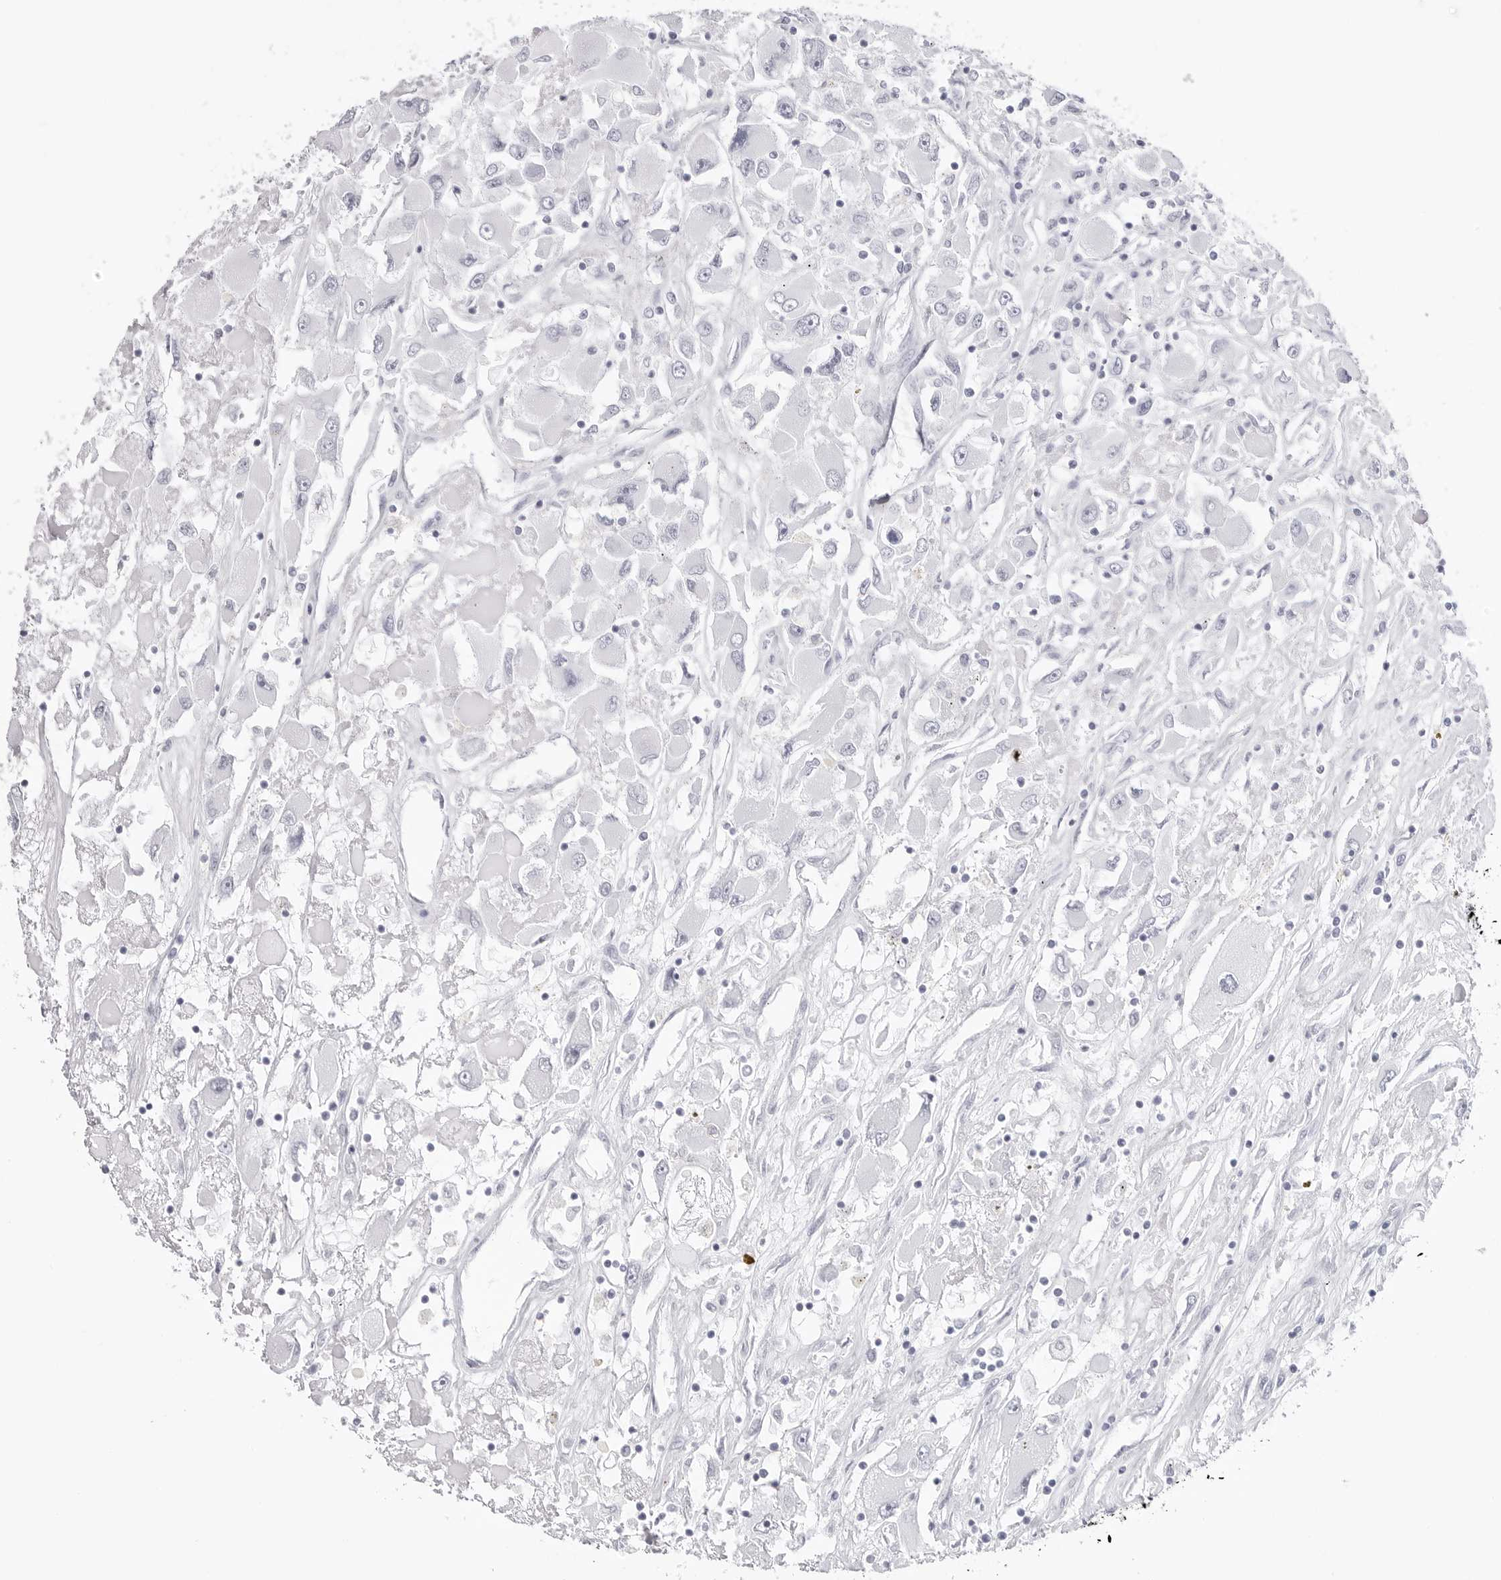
{"staining": {"intensity": "negative", "quantity": "none", "location": "none"}, "tissue": "renal cancer", "cell_type": "Tumor cells", "image_type": "cancer", "snomed": [{"axis": "morphology", "description": "Adenocarcinoma, NOS"}, {"axis": "topography", "description": "Kidney"}], "caption": "Renal adenocarcinoma was stained to show a protein in brown. There is no significant staining in tumor cells.", "gene": "CST2", "patient": {"sex": "female", "age": 52}}